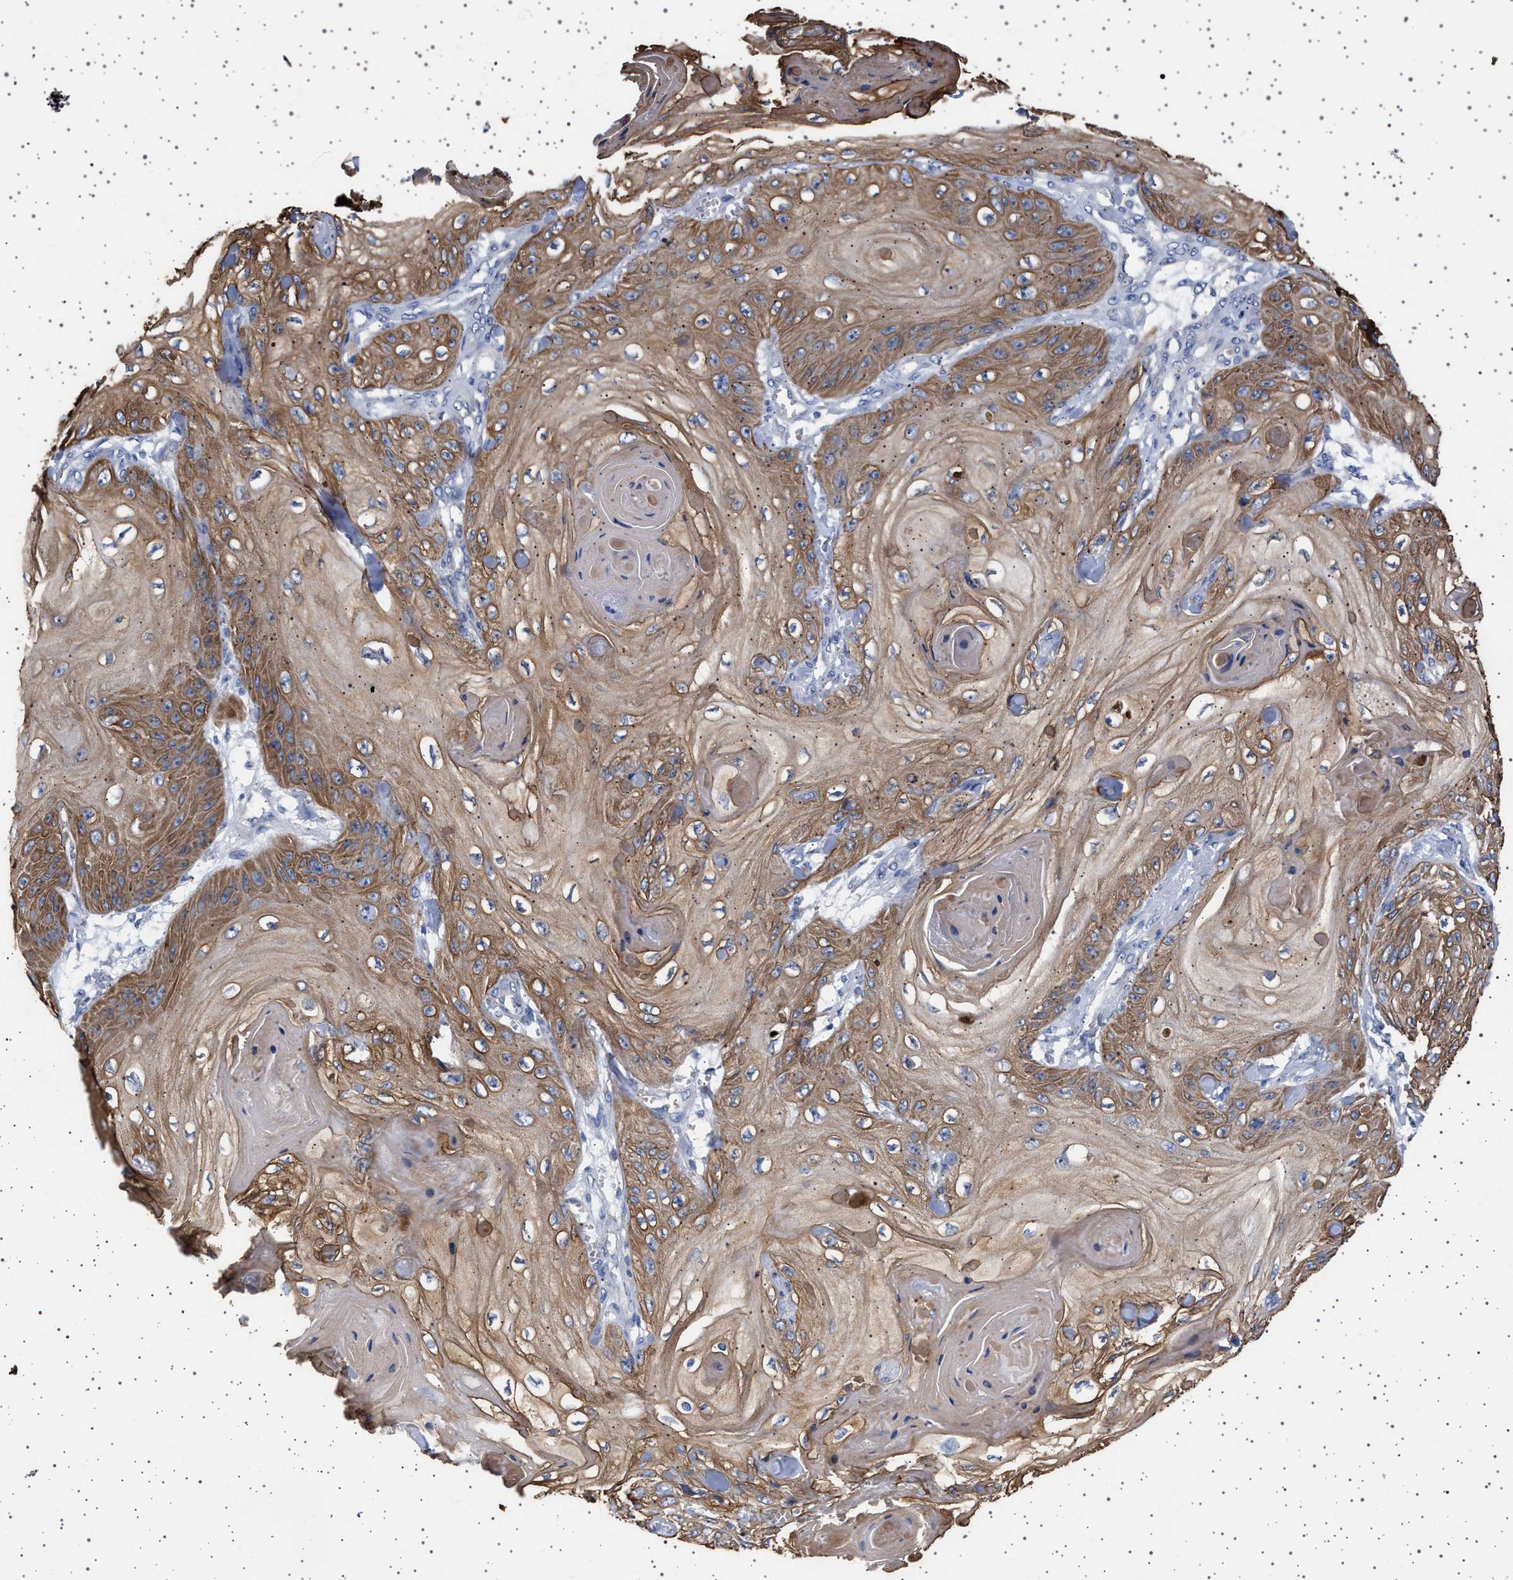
{"staining": {"intensity": "moderate", "quantity": ">75%", "location": "cytoplasmic/membranous"}, "tissue": "skin cancer", "cell_type": "Tumor cells", "image_type": "cancer", "snomed": [{"axis": "morphology", "description": "Squamous cell carcinoma, NOS"}, {"axis": "topography", "description": "Skin"}], "caption": "Immunohistochemistry image of human squamous cell carcinoma (skin) stained for a protein (brown), which exhibits medium levels of moderate cytoplasmic/membranous staining in approximately >75% of tumor cells.", "gene": "TRMT10B", "patient": {"sex": "male", "age": 74}}